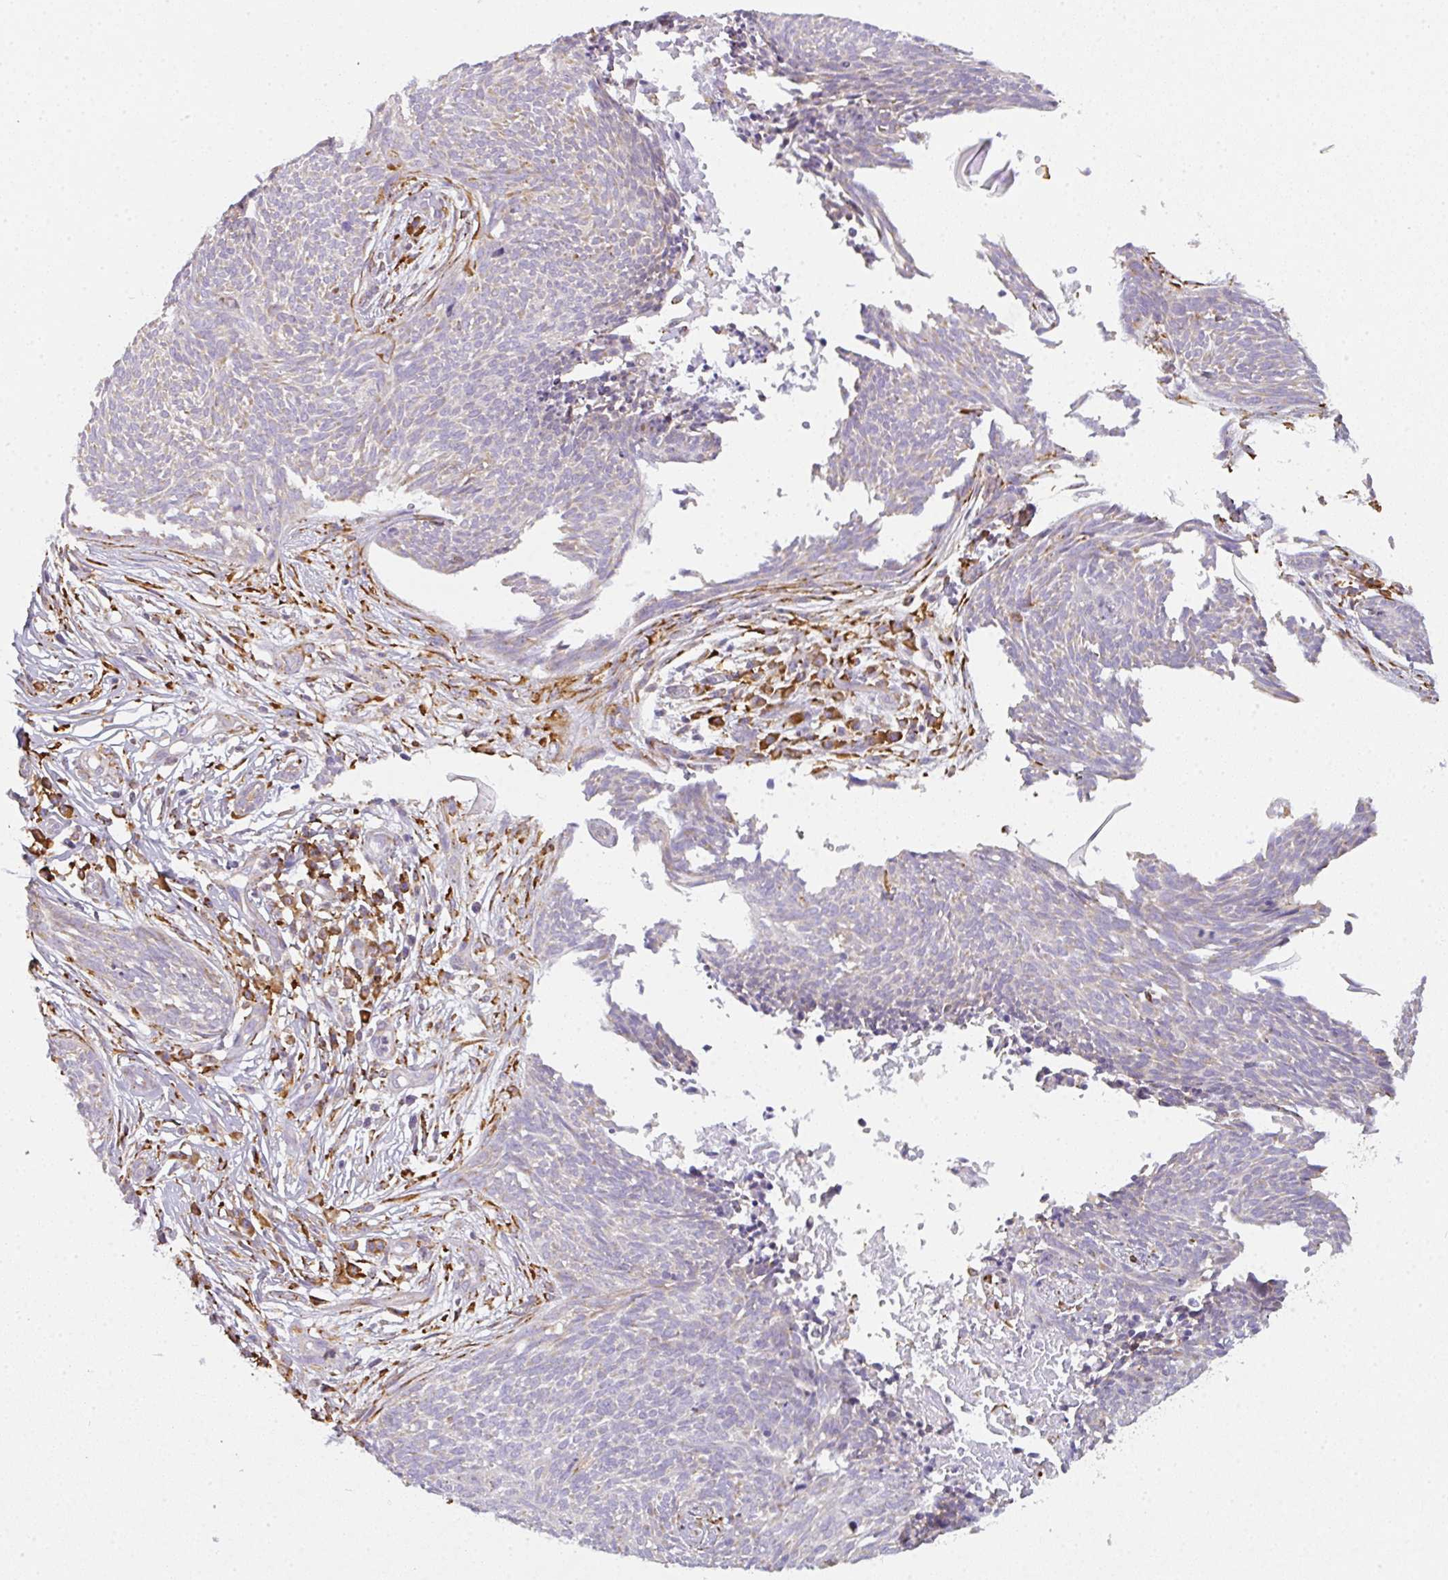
{"staining": {"intensity": "negative", "quantity": "none", "location": "none"}, "tissue": "skin cancer", "cell_type": "Tumor cells", "image_type": "cancer", "snomed": [{"axis": "morphology", "description": "Basal cell carcinoma"}, {"axis": "topography", "description": "Skin"}, {"axis": "topography", "description": "Skin, foot"}], "caption": "Tumor cells are negative for brown protein staining in skin cancer.", "gene": "DOK4", "patient": {"sex": "female", "age": 86}}